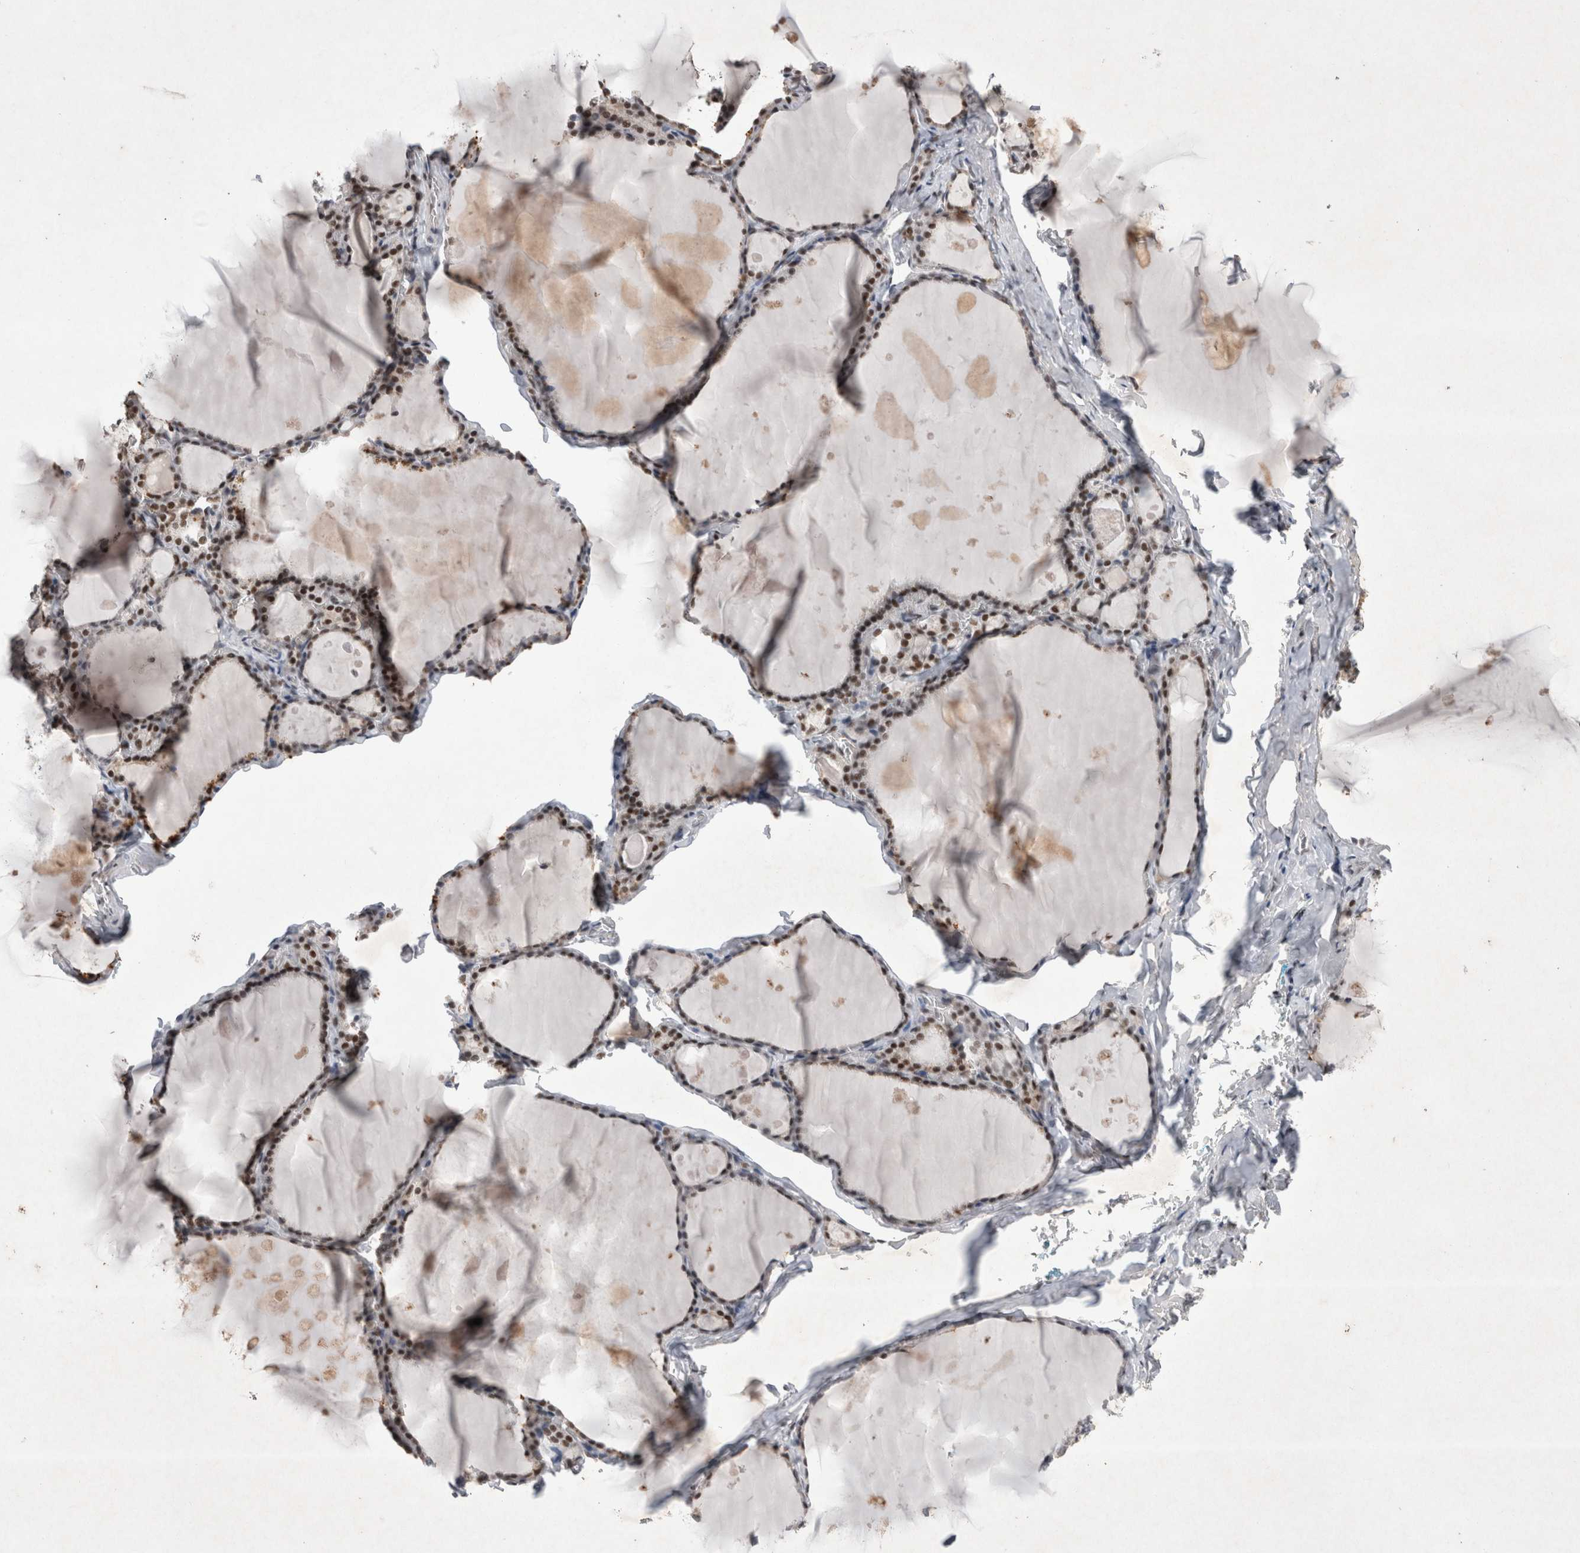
{"staining": {"intensity": "moderate", "quantity": "25%-75%", "location": "nuclear"}, "tissue": "thyroid gland", "cell_type": "Glandular cells", "image_type": "normal", "snomed": [{"axis": "morphology", "description": "Normal tissue, NOS"}, {"axis": "topography", "description": "Thyroid gland"}], "caption": "DAB (3,3'-diaminobenzidine) immunohistochemical staining of benign thyroid gland exhibits moderate nuclear protein positivity in approximately 25%-75% of glandular cells.", "gene": "RBM6", "patient": {"sex": "male", "age": 56}}